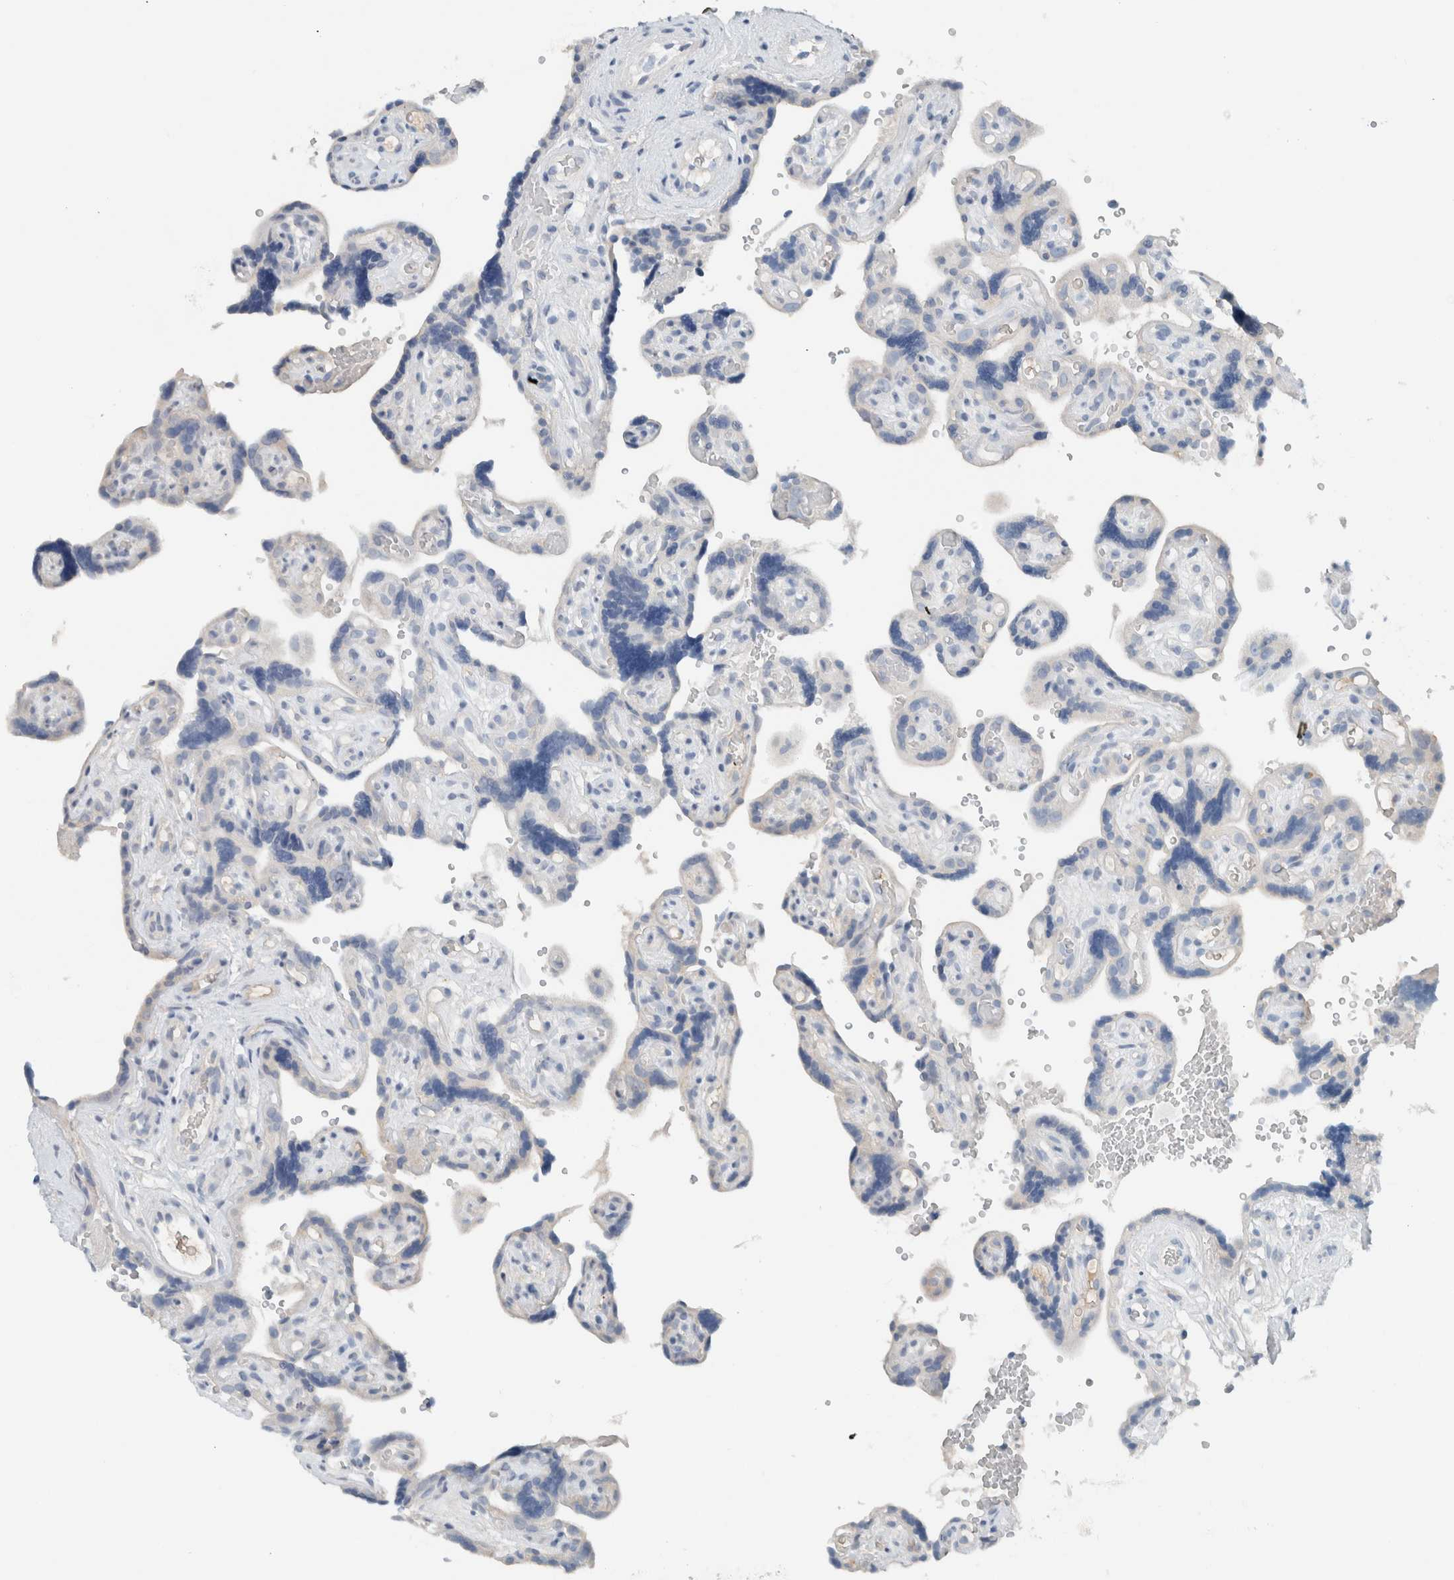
{"staining": {"intensity": "weak", "quantity": ">75%", "location": "cytoplasmic/membranous"}, "tissue": "placenta", "cell_type": "Decidual cells", "image_type": "normal", "snomed": [{"axis": "morphology", "description": "Normal tissue, NOS"}, {"axis": "topography", "description": "Placenta"}], "caption": "A histopathology image showing weak cytoplasmic/membranous staining in approximately >75% of decidual cells in unremarkable placenta, as visualized by brown immunohistochemical staining.", "gene": "DUOX1", "patient": {"sex": "female", "age": 30}}